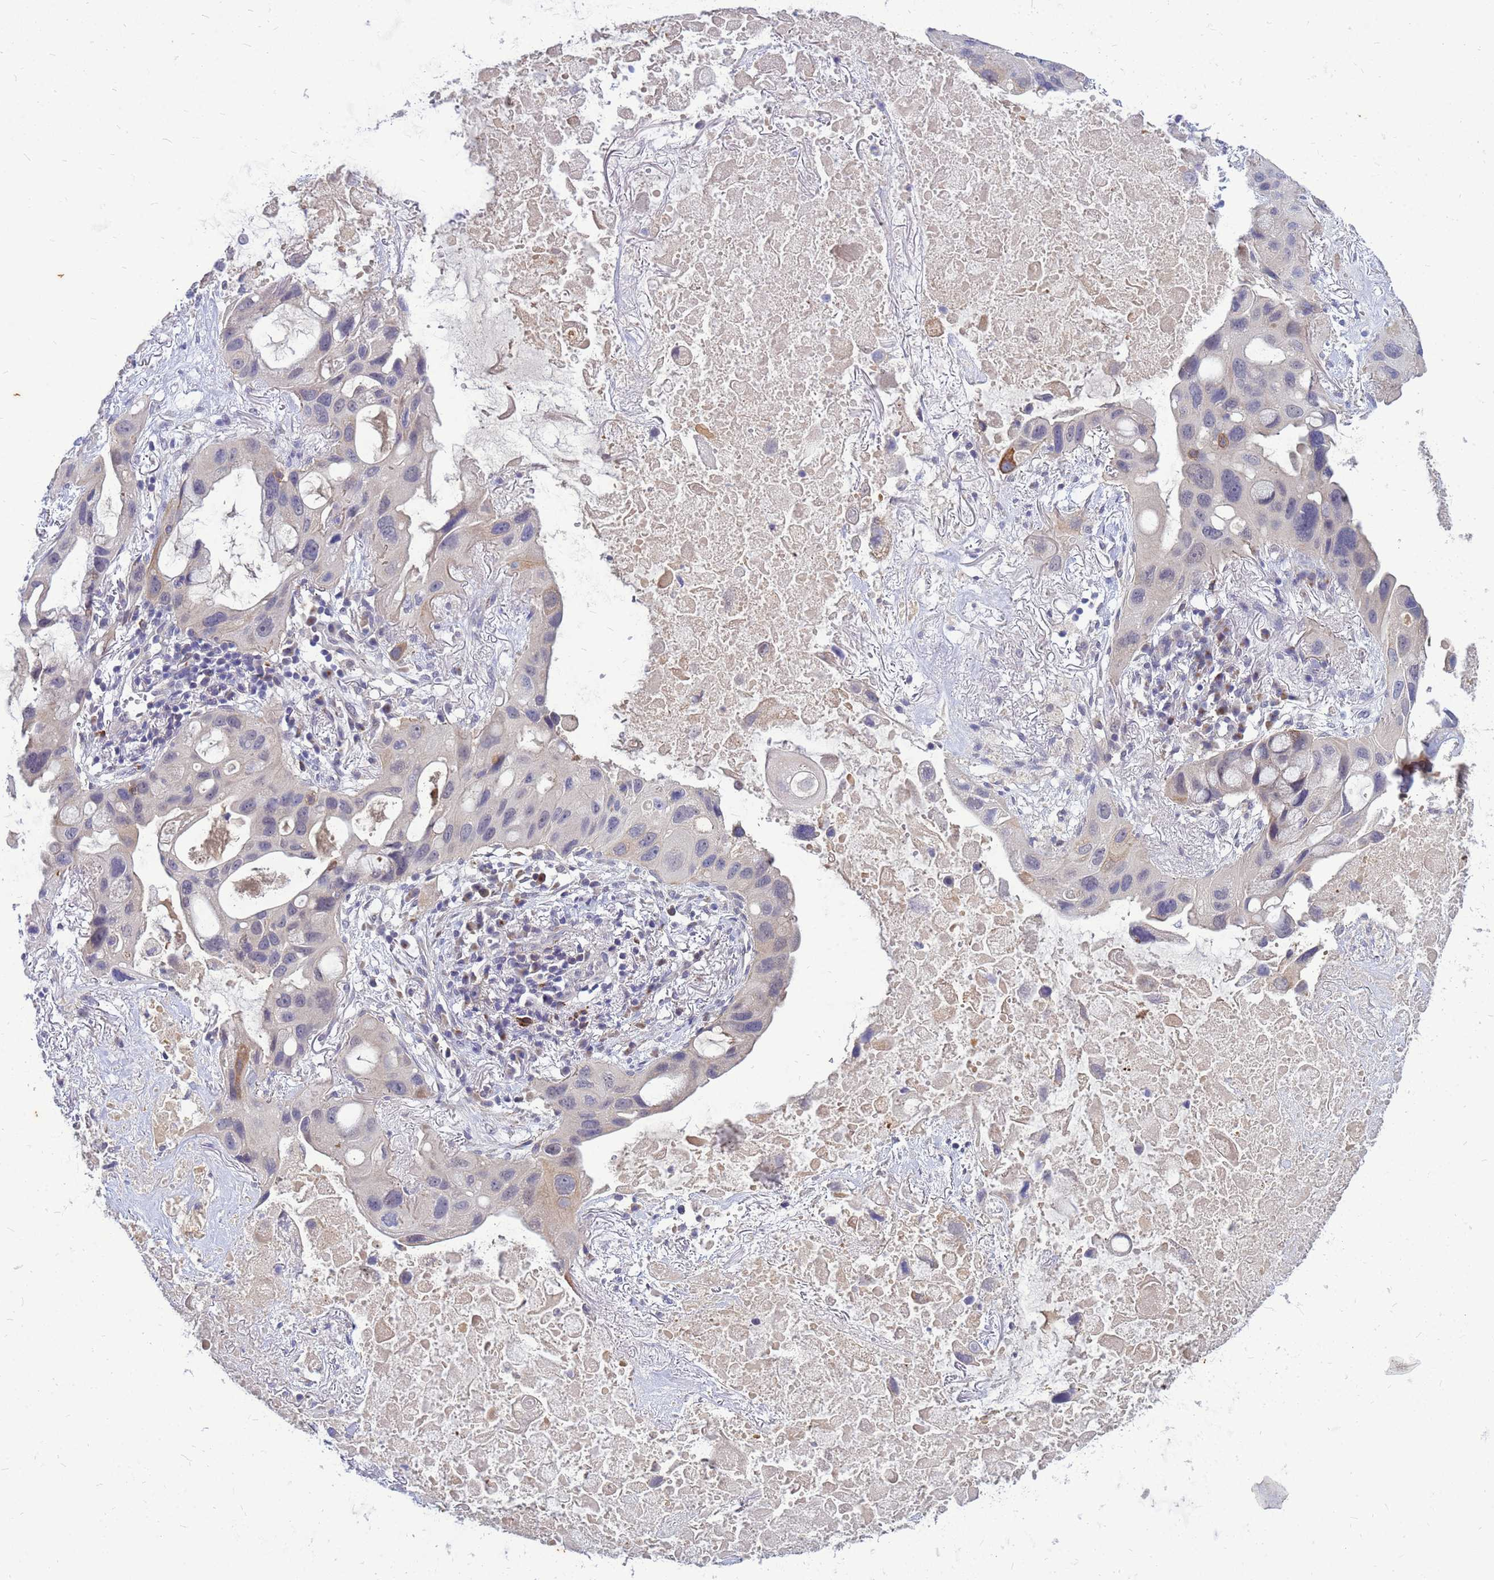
{"staining": {"intensity": "negative", "quantity": "none", "location": "none"}, "tissue": "lung cancer", "cell_type": "Tumor cells", "image_type": "cancer", "snomed": [{"axis": "morphology", "description": "Squamous cell carcinoma, NOS"}, {"axis": "topography", "description": "Lung"}], "caption": "High magnification brightfield microscopy of lung squamous cell carcinoma stained with DAB (3,3'-diaminobenzidine) (brown) and counterstained with hematoxylin (blue): tumor cells show no significant expression. (DAB (3,3'-diaminobenzidine) immunohistochemistry (IHC) with hematoxylin counter stain).", "gene": "SRGAP3", "patient": {"sex": "female", "age": 73}}